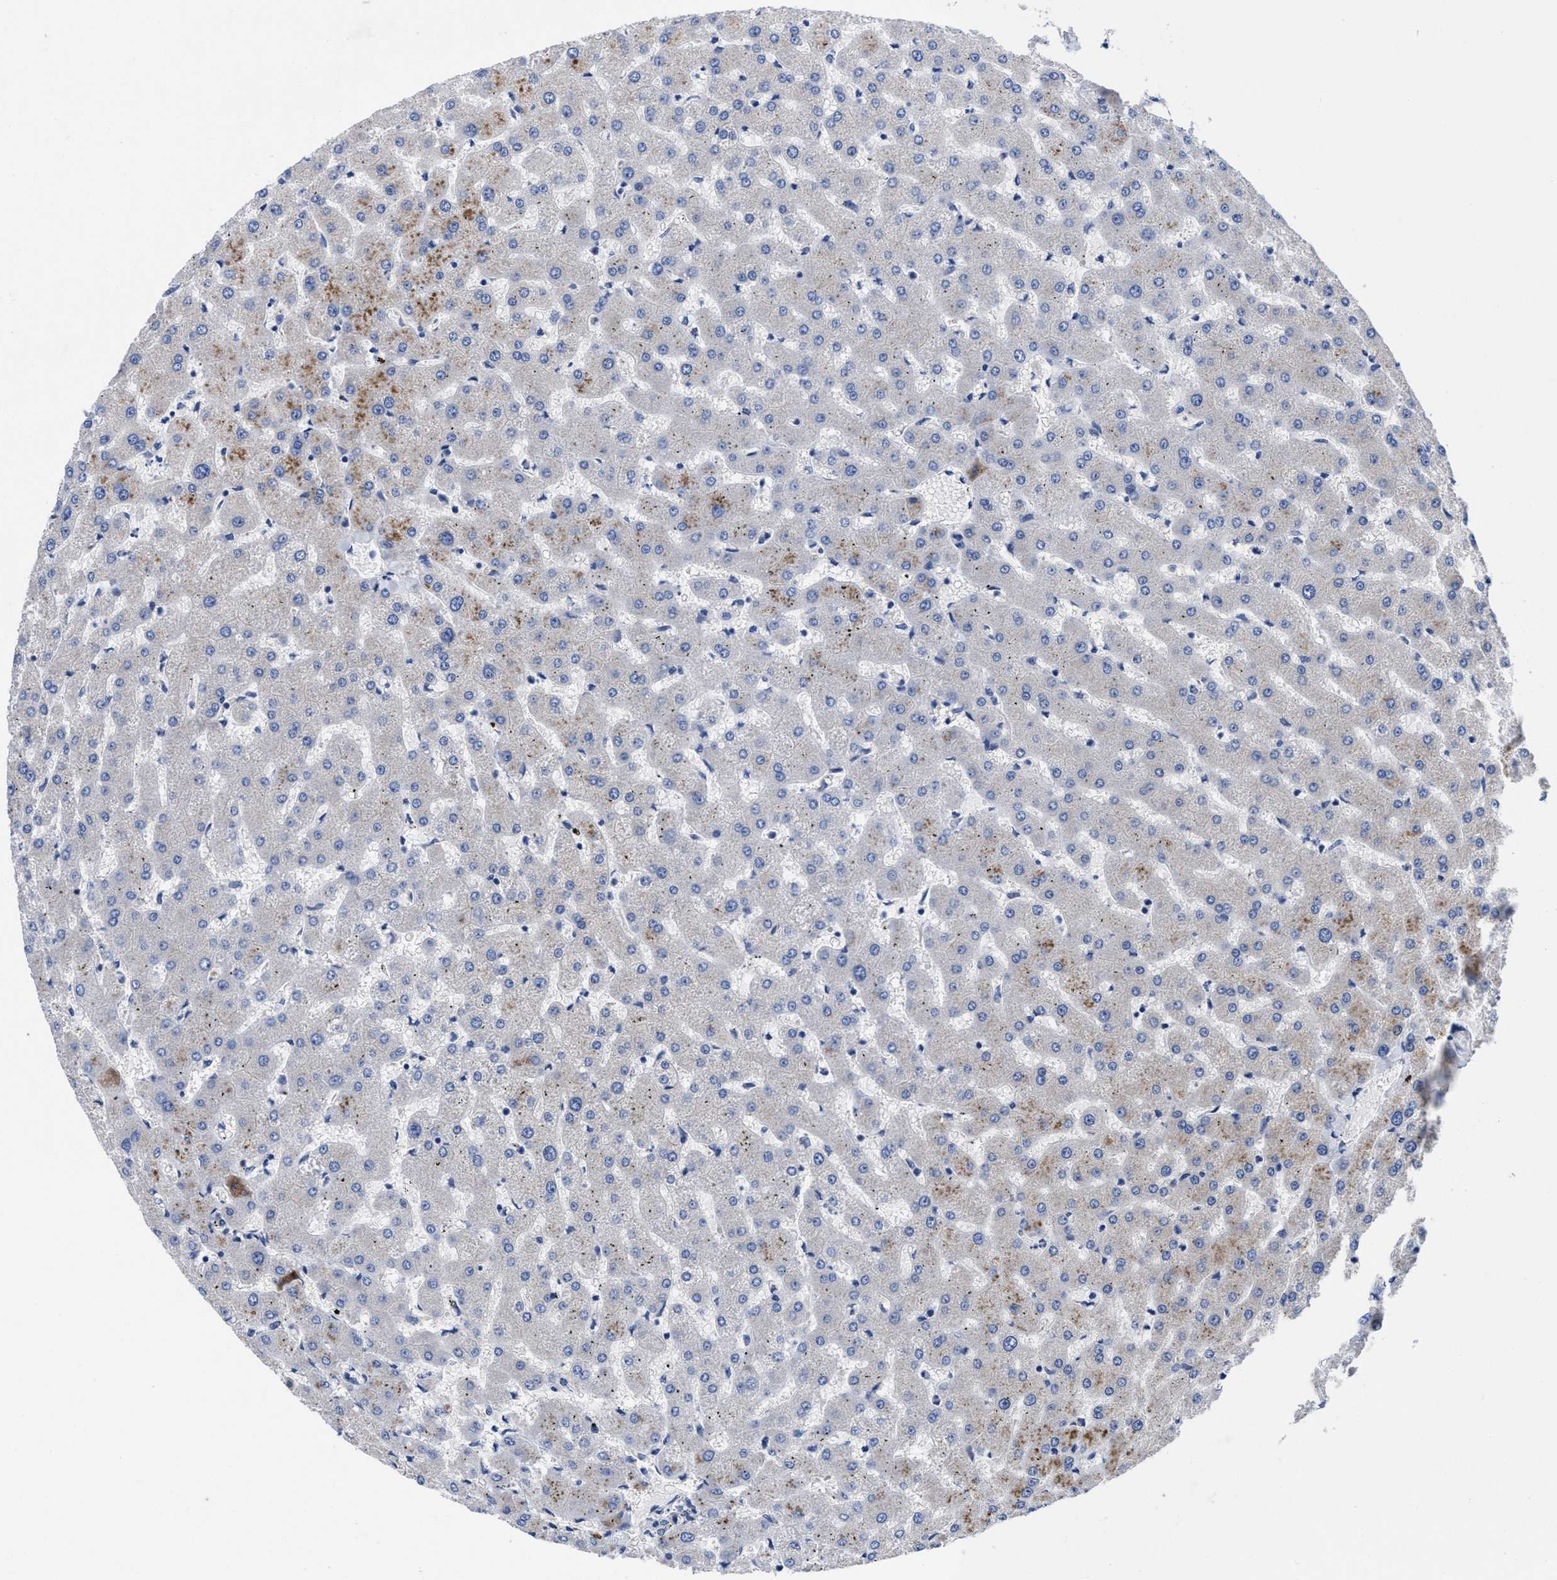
{"staining": {"intensity": "weak", "quantity": "<25%", "location": "cytoplasmic/membranous"}, "tissue": "liver", "cell_type": "Cholangiocytes", "image_type": "normal", "snomed": [{"axis": "morphology", "description": "Normal tissue, NOS"}, {"axis": "topography", "description": "Liver"}], "caption": "Histopathology image shows no significant protein staining in cholangiocytes of normal liver.", "gene": "DHRS13", "patient": {"sex": "female", "age": 63}}